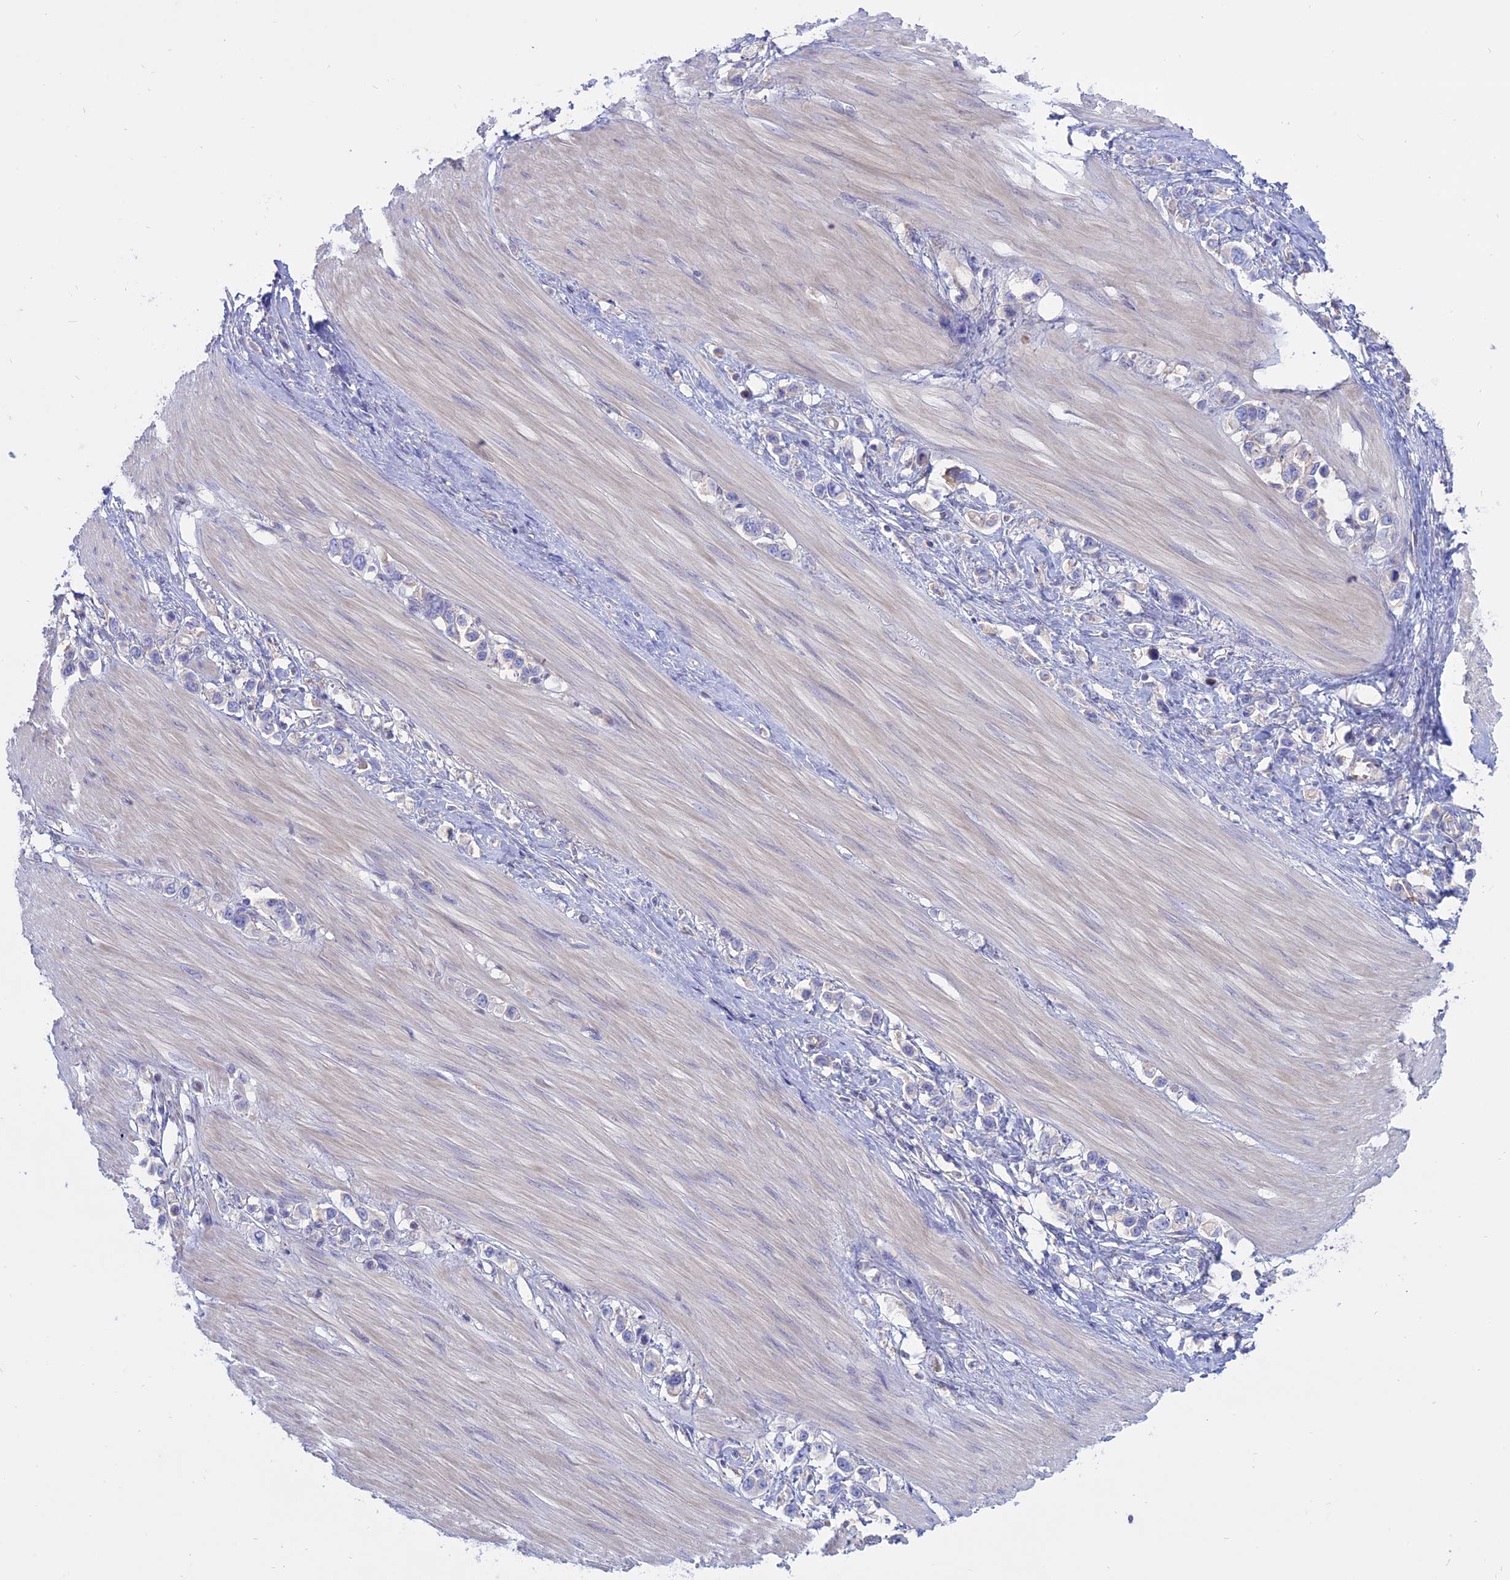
{"staining": {"intensity": "negative", "quantity": "none", "location": "none"}, "tissue": "stomach cancer", "cell_type": "Tumor cells", "image_type": "cancer", "snomed": [{"axis": "morphology", "description": "Adenocarcinoma, NOS"}, {"axis": "topography", "description": "Stomach"}], "caption": "This is a image of IHC staining of stomach cancer (adenocarcinoma), which shows no expression in tumor cells. (DAB immunohistochemistry (IHC) visualized using brightfield microscopy, high magnification).", "gene": "AHCYL1", "patient": {"sex": "female", "age": 65}}